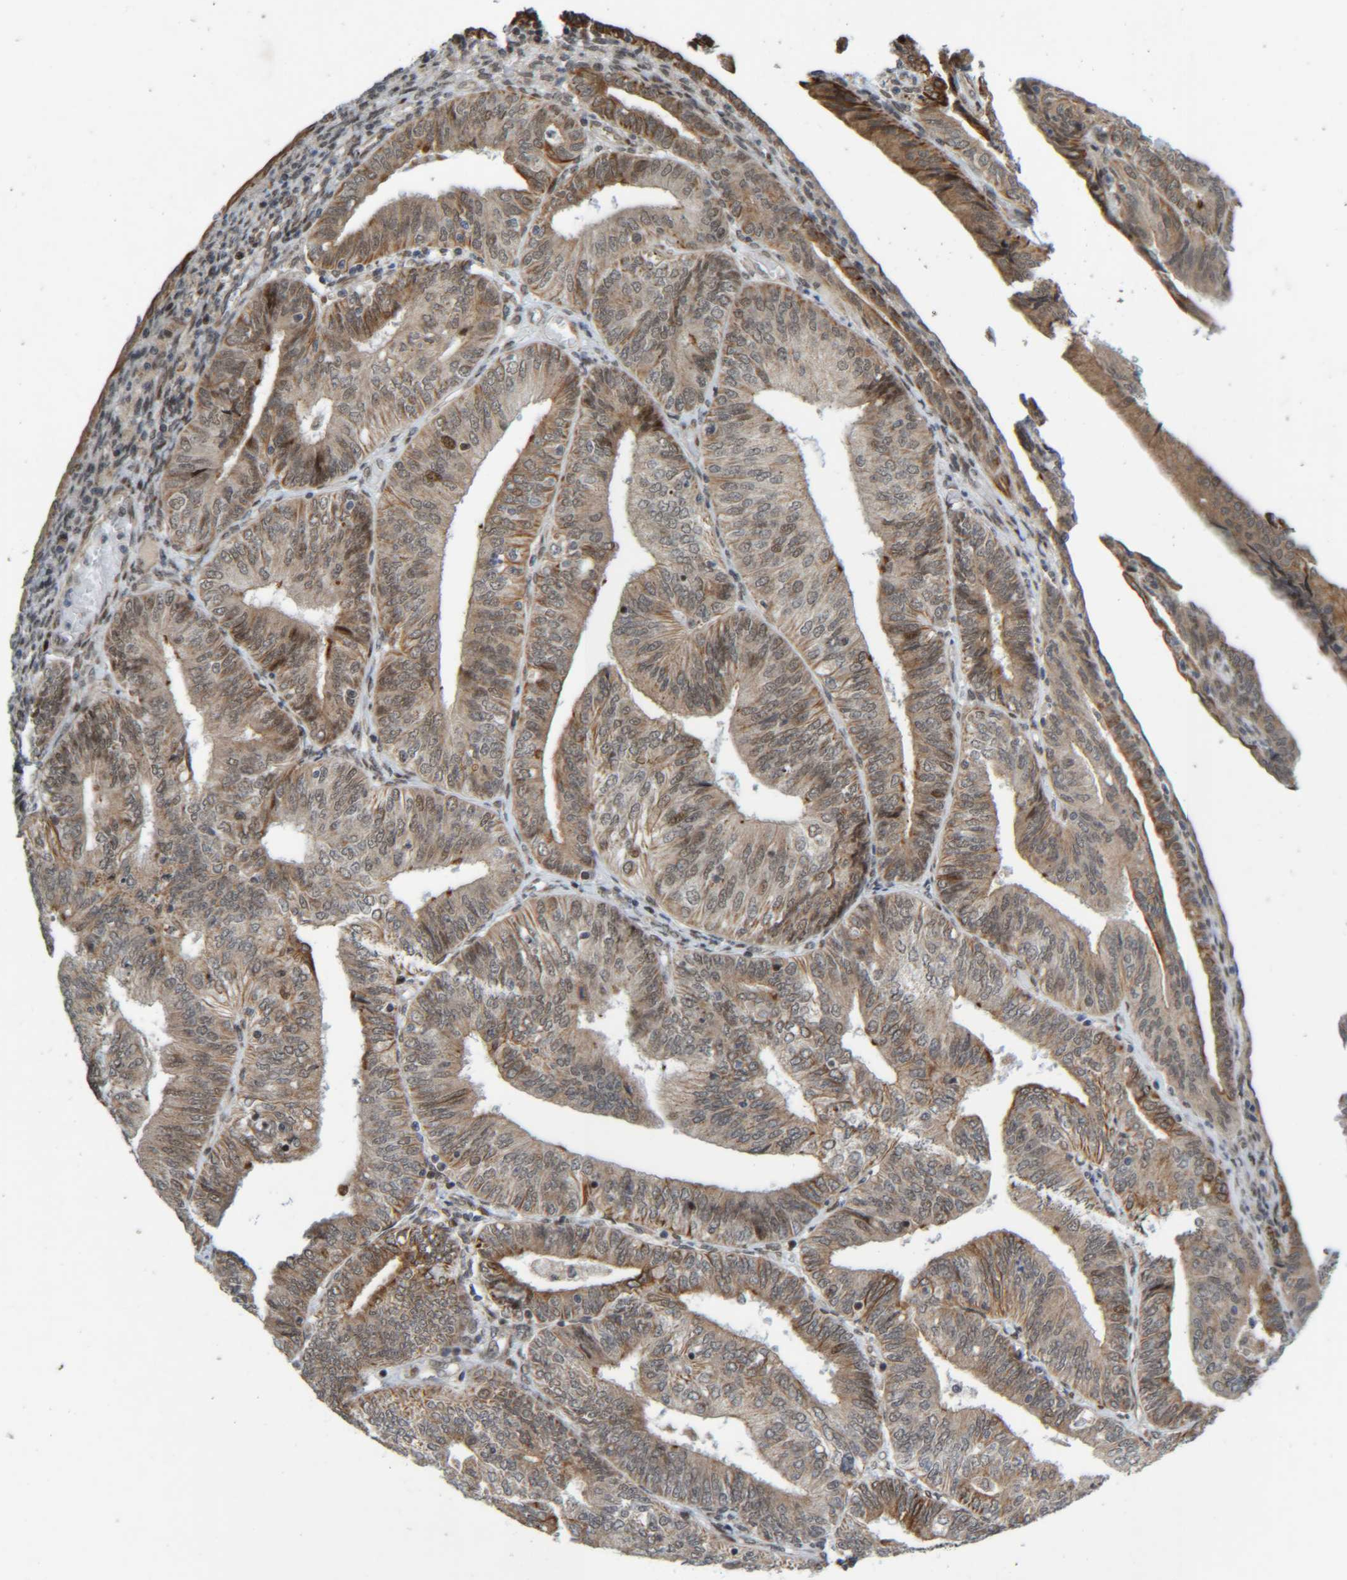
{"staining": {"intensity": "weak", "quantity": ">75%", "location": "cytoplasmic/membranous,nuclear"}, "tissue": "endometrial cancer", "cell_type": "Tumor cells", "image_type": "cancer", "snomed": [{"axis": "morphology", "description": "Adenocarcinoma, NOS"}, {"axis": "topography", "description": "Endometrium"}], "caption": "Immunohistochemical staining of human adenocarcinoma (endometrial) reveals low levels of weak cytoplasmic/membranous and nuclear staining in approximately >75% of tumor cells. (DAB (3,3'-diaminobenzidine) = brown stain, brightfield microscopy at high magnification).", "gene": "CCDC57", "patient": {"sex": "female", "age": 58}}